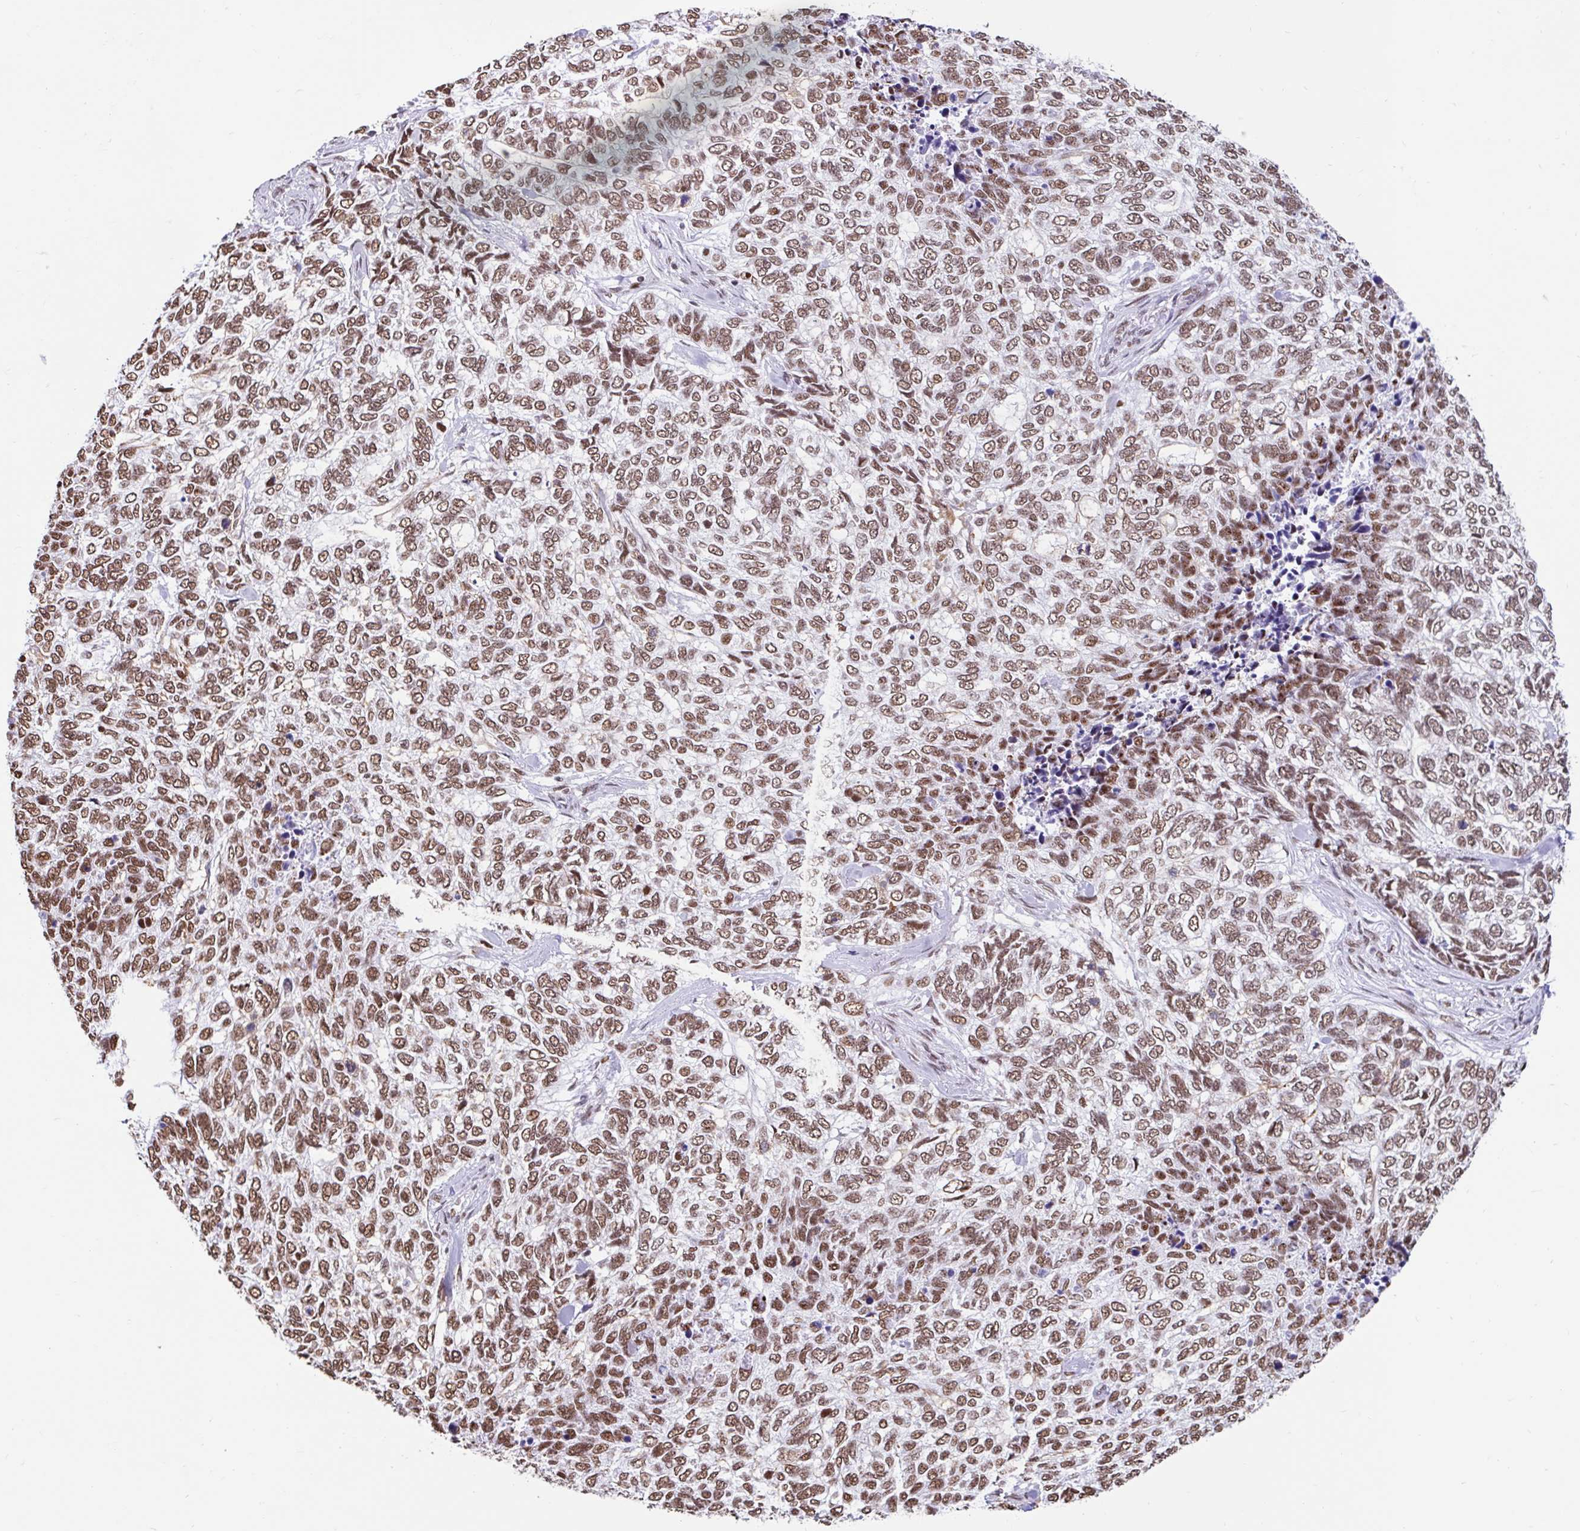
{"staining": {"intensity": "moderate", "quantity": ">75%", "location": "nuclear"}, "tissue": "skin cancer", "cell_type": "Tumor cells", "image_type": "cancer", "snomed": [{"axis": "morphology", "description": "Basal cell carcinoma"}, {"axis": "topography", "description": "Skin"}], "caption": "A medium amount of moderate nuclear expression is present in about >75% of tumor cells in skin cancer tissue.", "gene": "KHDRBS1", "patient": {"sex": "female", "age": 65}}